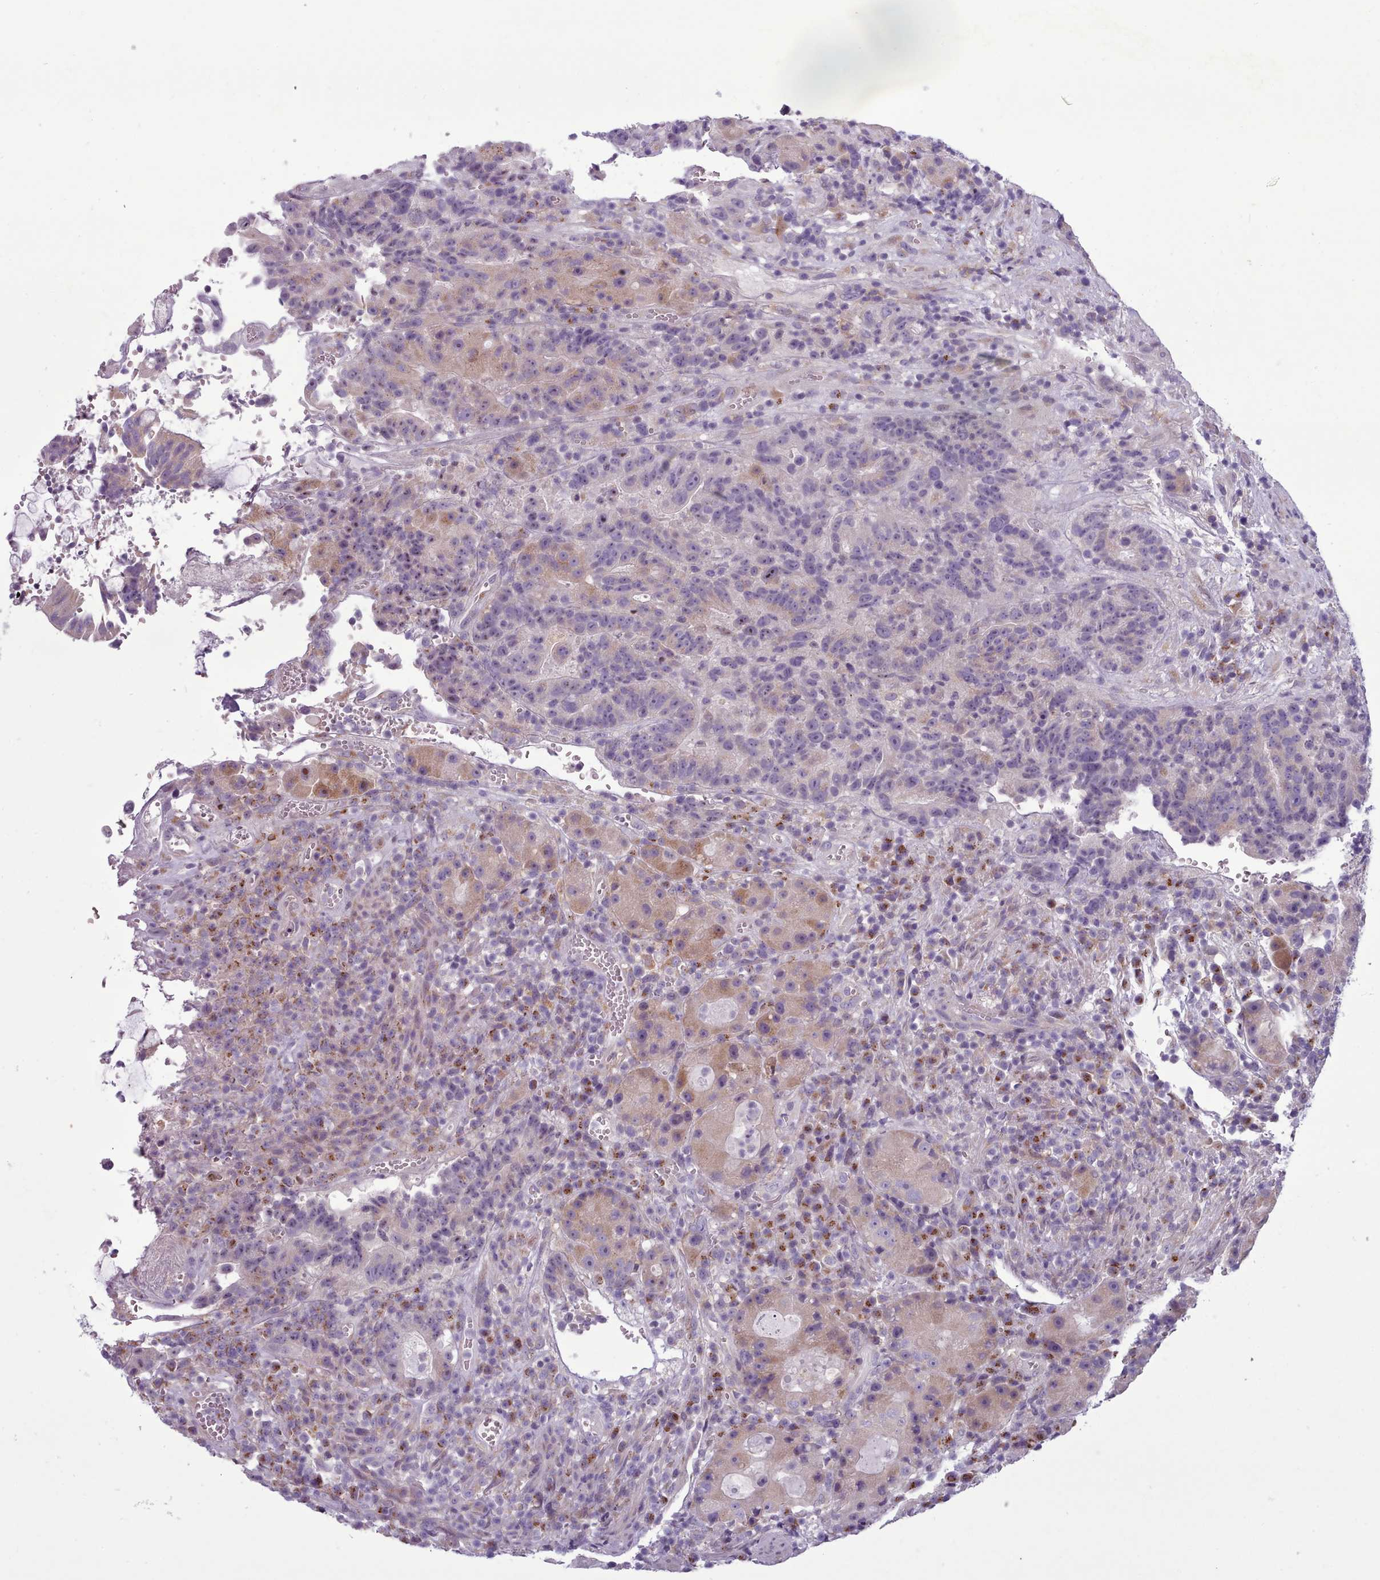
{"staining": {"intensity": "weak", "quantity": "25%-75%", "location": "cytoplasmic/membranous"}, "tissue": "colorectal cancer", "cell_type": "Tumor cells", "image_type": "cancer", "snomed": [{"axis": "morphology", "description": "Adenocarcinoma, NOS"}, {"axis": "topography", "description": "Rectum"}], "caption": "DAB immunohistochemical staining of colorectal adenocarcinoma shows weak cytoplasmic/membranous protein expression in about 25%-75% of tumor cells.", "gene": "MYRFL", "patient": {"sex": "male", "age": 69}}